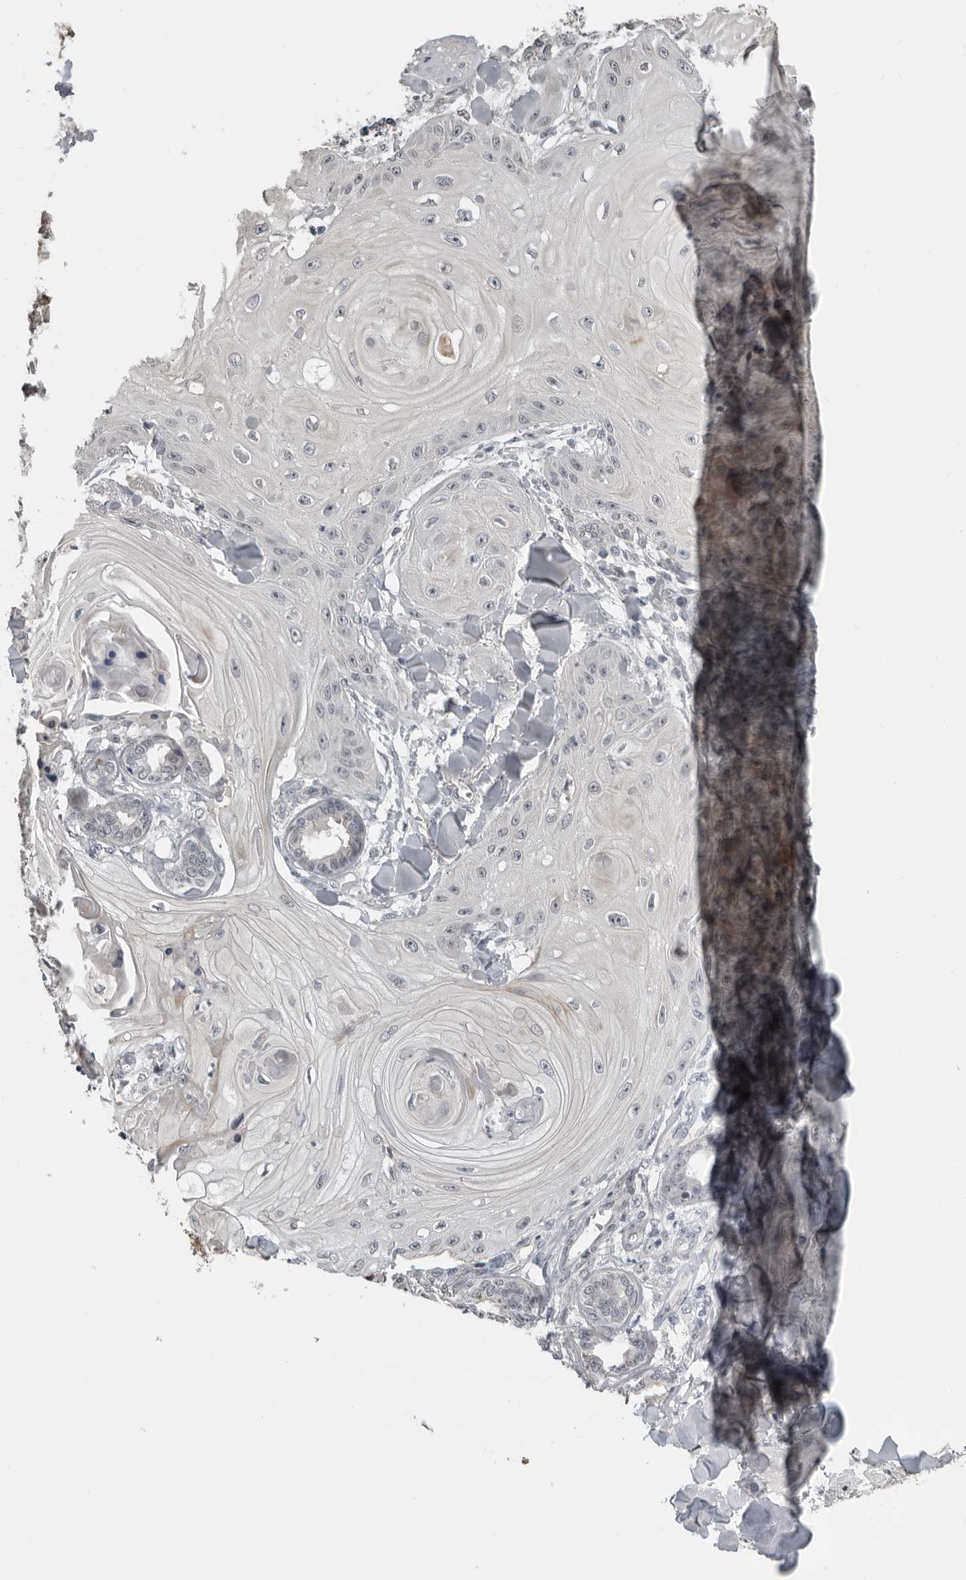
{"staining": {"intensity": "negative", "quantity": "none", "location": "none"}, "tissue": "skin cancer", "cell_type": "Tumor cells", "image_type": "cancer", "snomed": [{"axis": "morphology", "description": "Squamous cell carcinoma, NOS"}, {"axis": "topography", "description": "Skin"}], "caption": "Skin squamous cell carcinoma was stained to show a protein in brown. There is no significant positivity in tumor cells. Brightfield microscopy of immunohistochemistry stained with DAB (3,3'-diaminobenzidine) (brown) and hematoxylin (blue), captured at high magnification.", "gene": "PRRX2", "patient": {"sex": "male", "age": 74}}